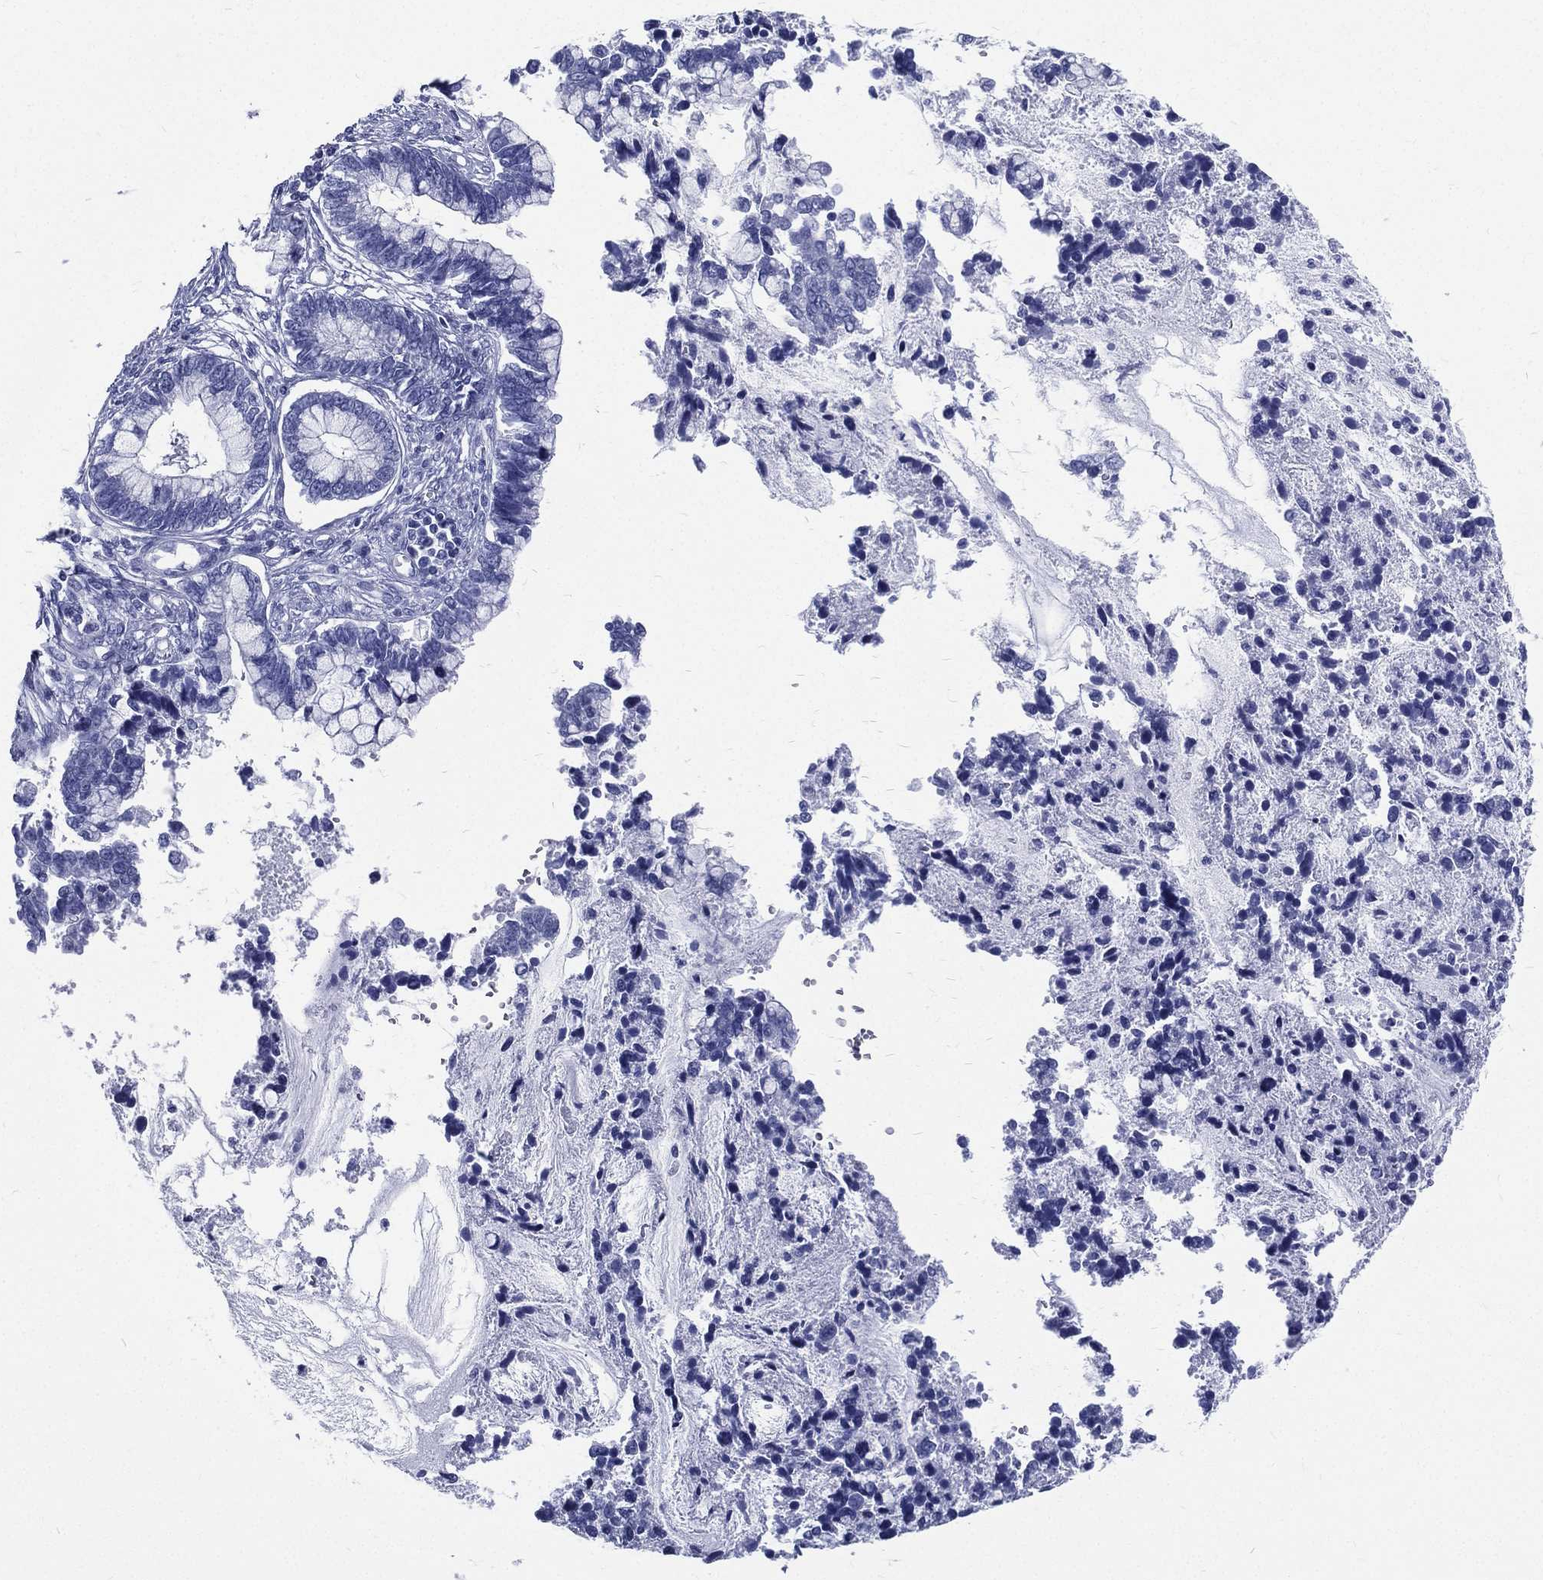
{"staining": {"intensity": "negative", "quantity": "none", "location": "none"}, "tissue": "cervical cancer", "cell_type": "Tumor cells", "image_type": "cancer", "snomed": [{"axis": "morphology", "description": "Adenocarcinoma, NOS"}, {"axis": "topography", "description": "Cervix"}], "caption": "A high-resolution micrograph shows IHC staining of cervical cancer, which exhibits no significant positivity in tumor cells.", "gene": "RSPH4A", "patient": {"sex": "female", "age": 44}}